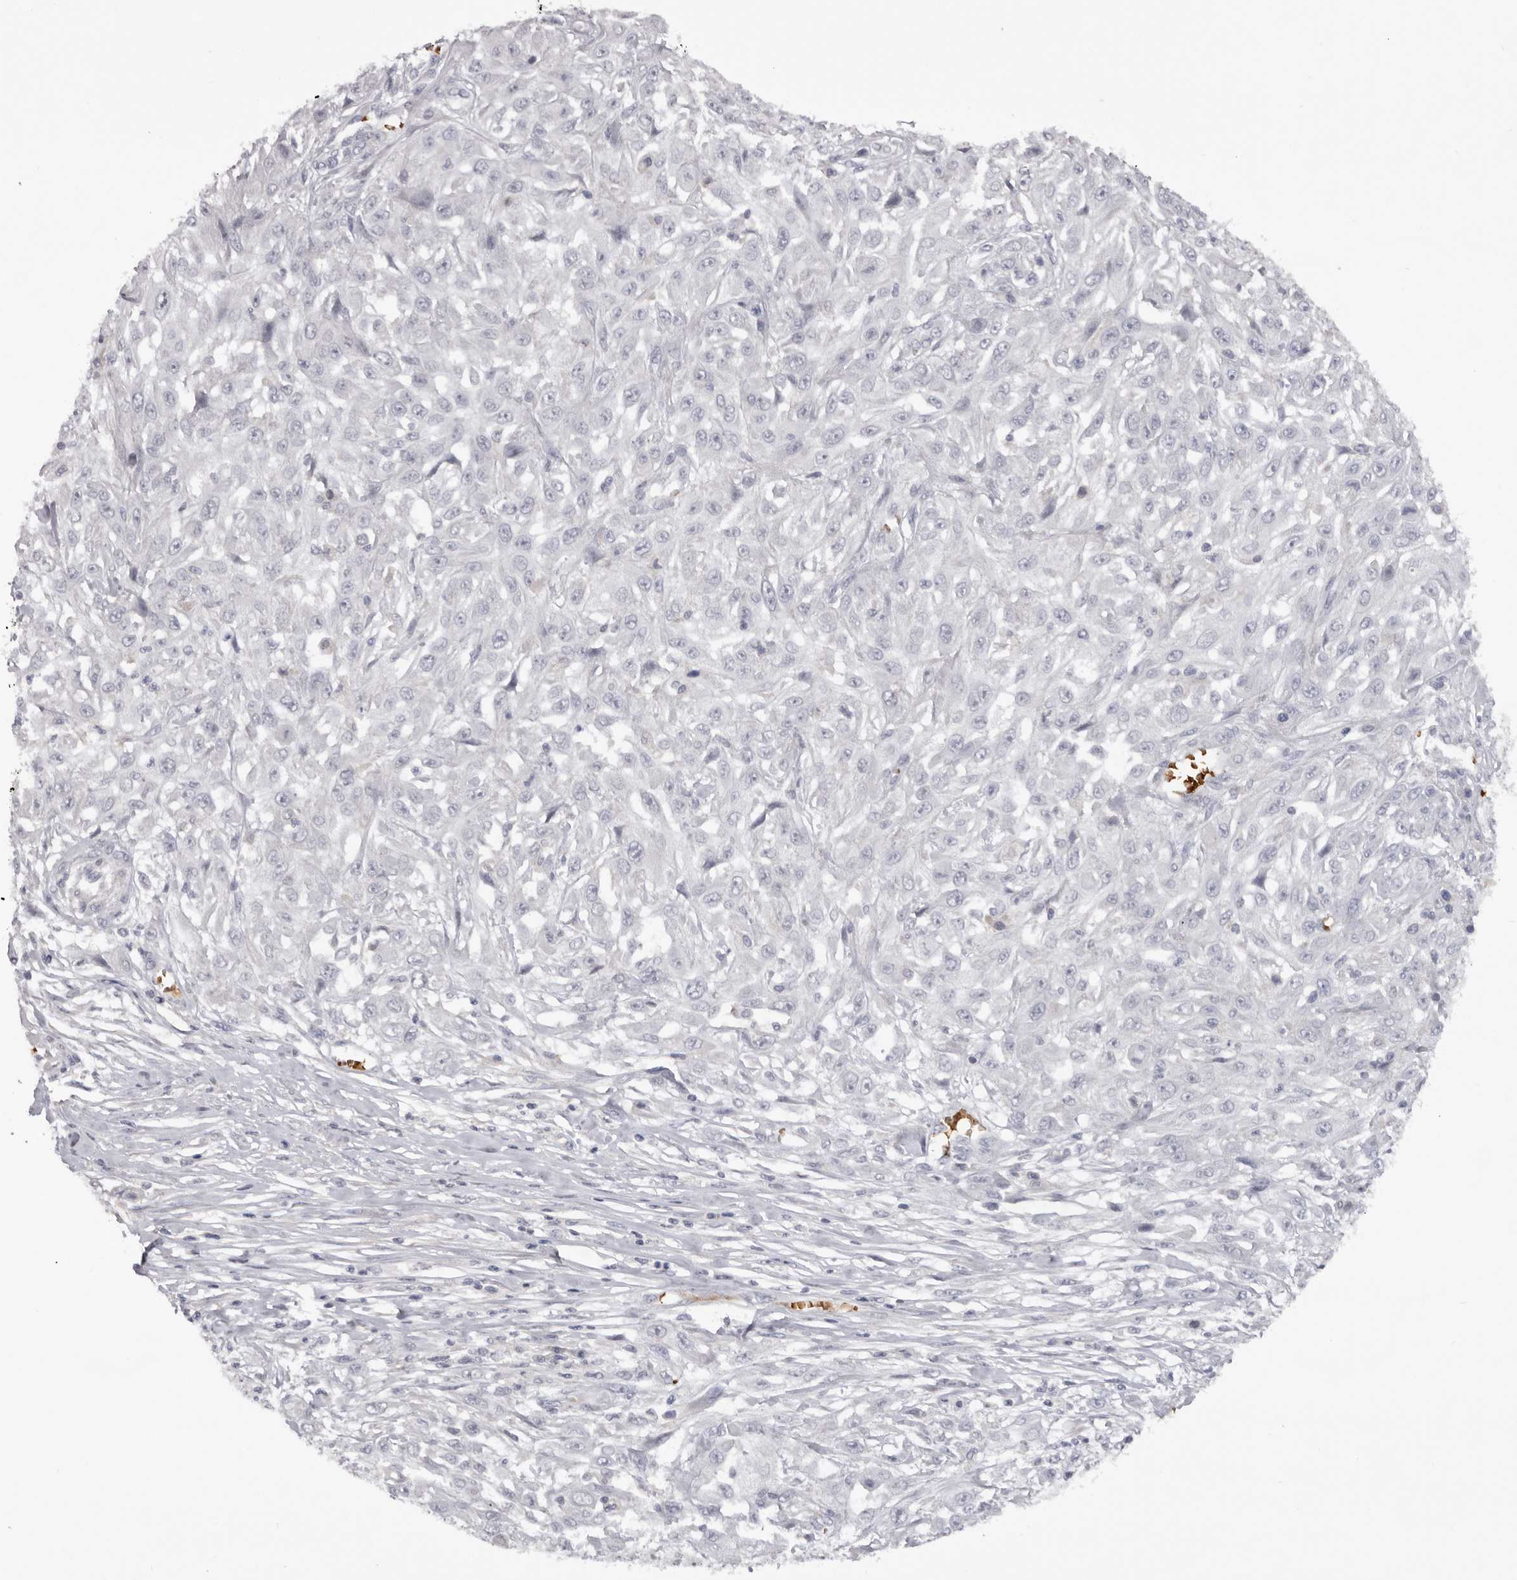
{"staining": {"intensity": "negative", "quantity": "none", "location": "none"}, "tissue": "skin cancer", "cell_type": "Tumor cells", "image_type": "cancer", "snomed": [{"axis": "morphology", "description": "Squamous cell carcinoma, NOS"}, {"axis": "morphology", "description": "Squamous cell carcinoma, metastatic, NOS"}, {"axis": "topography", "description": "Skin"}, {"axis": "topography", "description": "Lymph node"}], "caption": "Tumor cells show no significant protein expression in skin squamous cell carcinoma.", "gene": "TNR", "patient": {"sex": "male", "age": 75}}